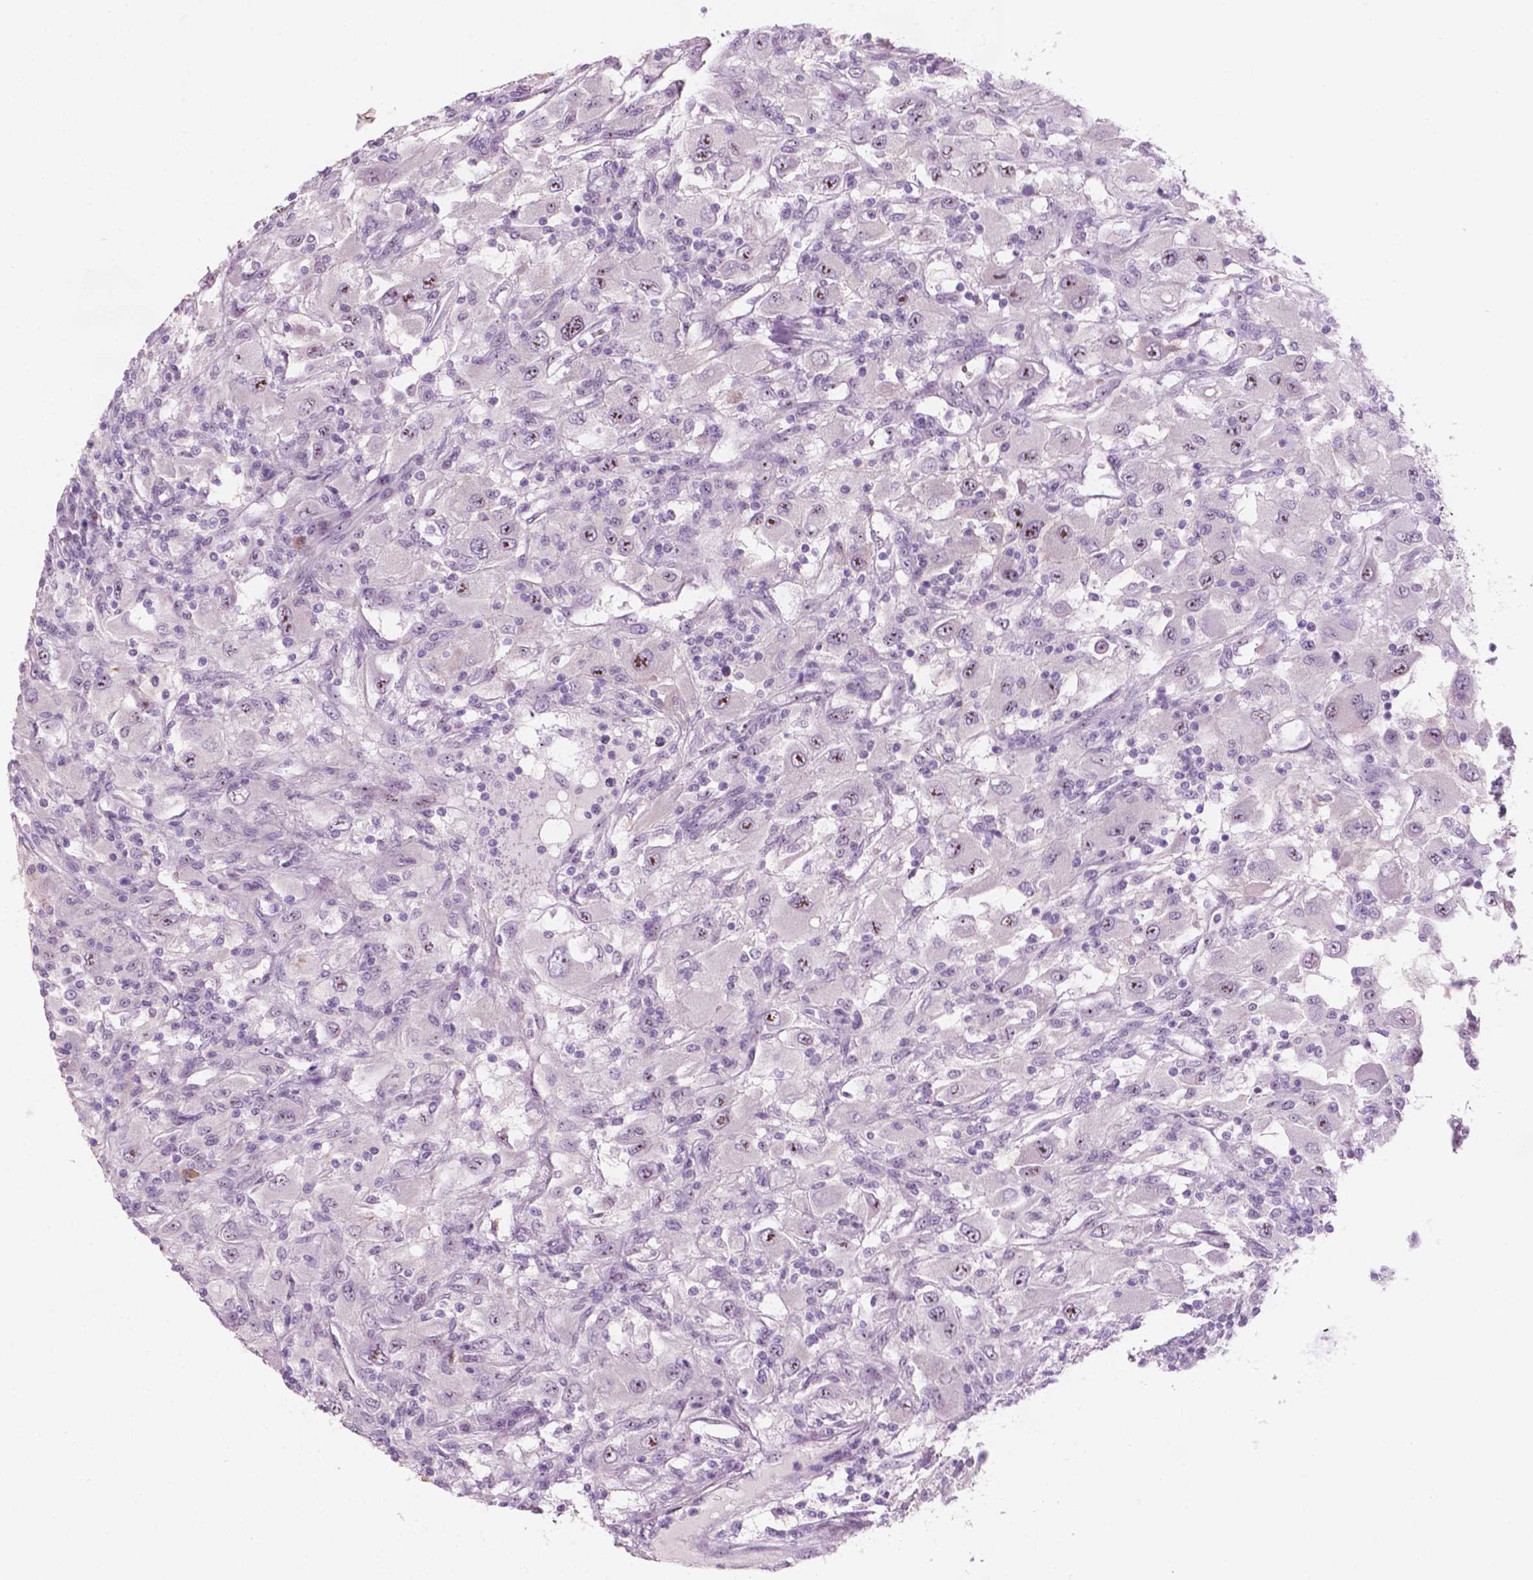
{"staining": {"intensity": "strong", "quantity": "<25%", "location": "nuclear"}, "tissue": "renal cancer", "cell_type": "Tumor cells", "image_type": "cancer", "snomed": [{"axis": "morphology", "description": "Adenocarcinoma, NOS"}, {"axis": "topography", "description": "Kidney"}], "caption": "There is medium levels of strong nuclear positivity in tumor cells of renal adenocarcinoma, as demonstrated by immunohistochemical staining (brown color).", "gene": "ZNF853", "patient": {"sex": "female", "age": 67}}